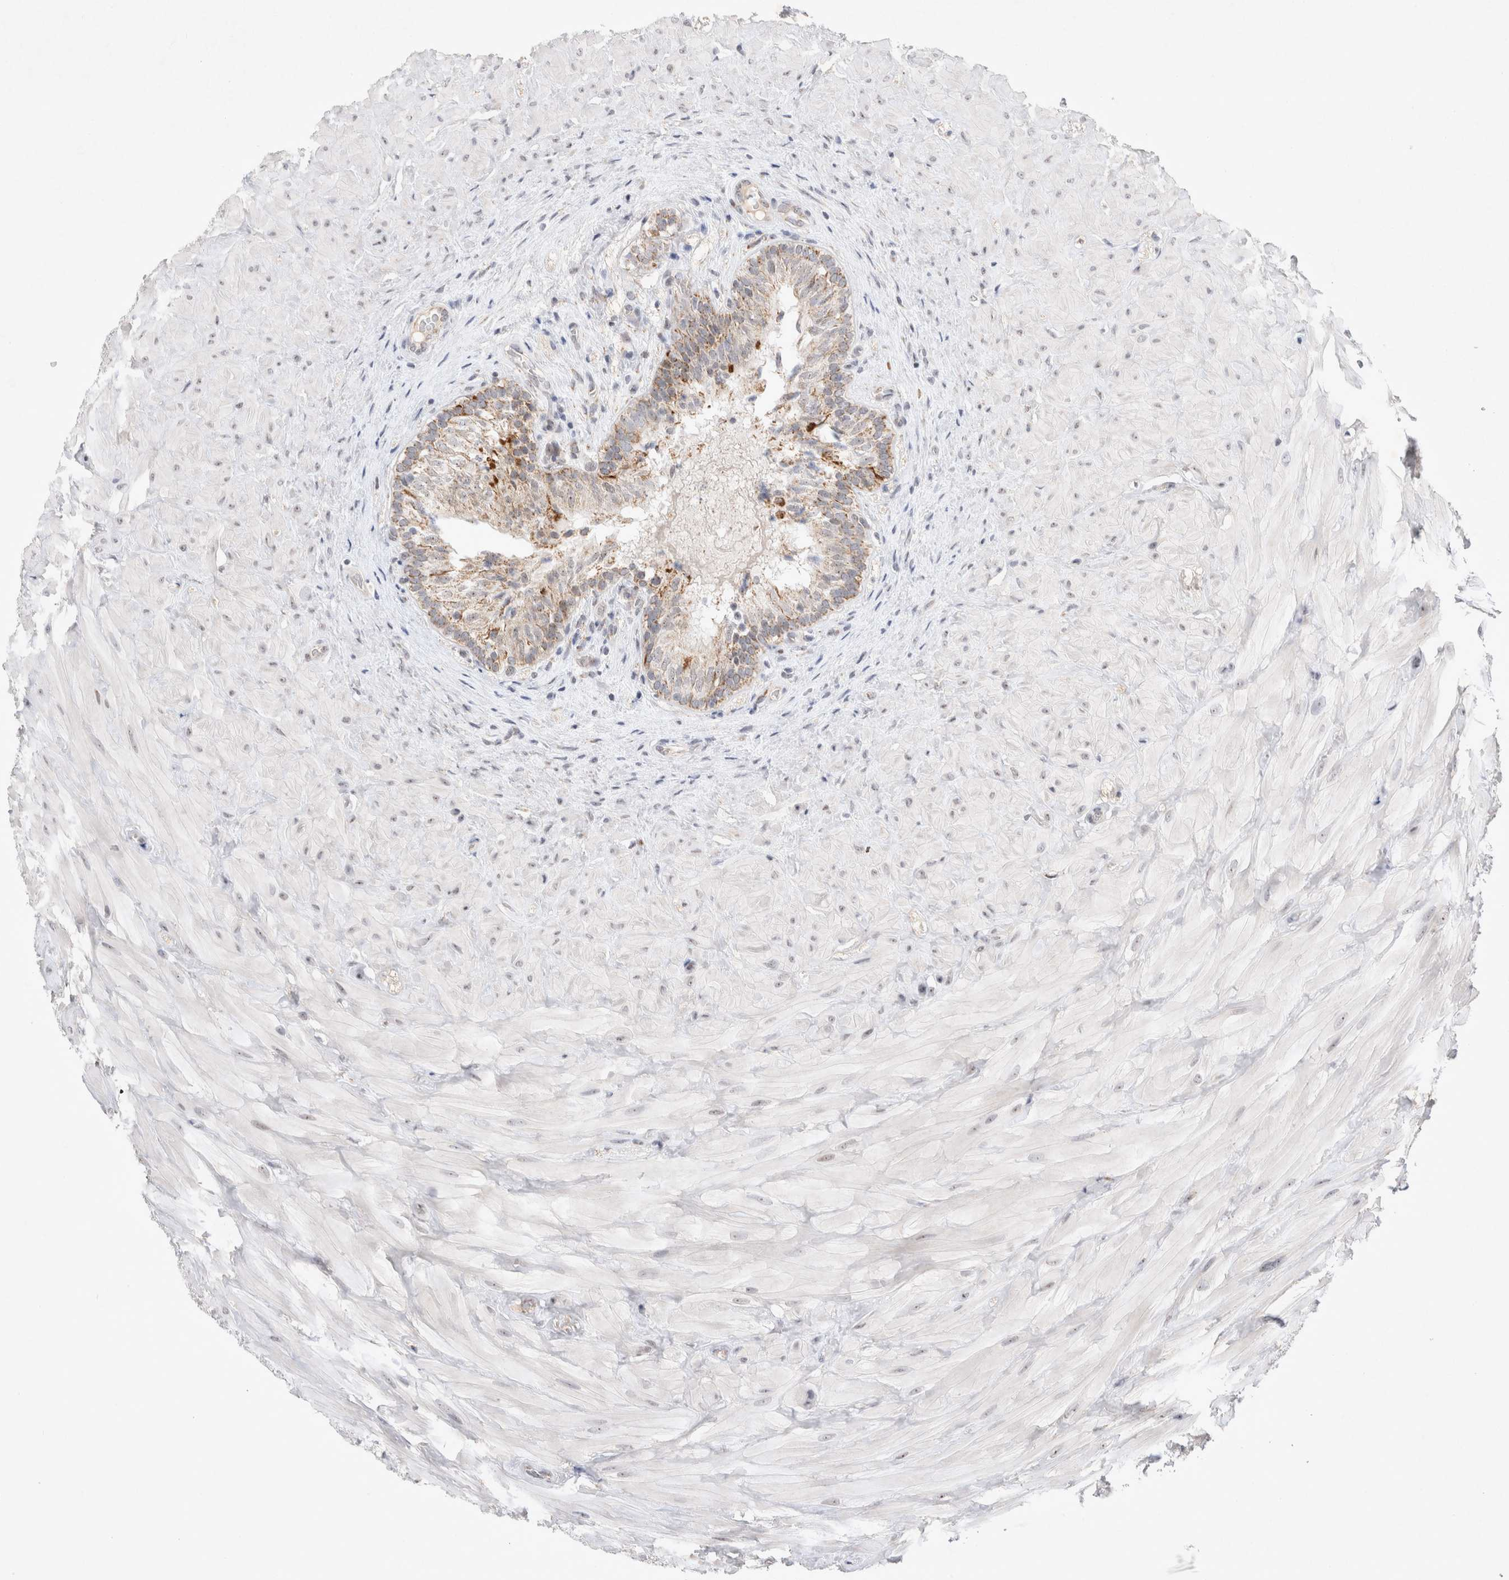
{"staining": {"intensity": "weak", "quantity": ">75%", "location": "cytoplasmic/membranous"}, "tissue": "epididymis", "cell_type": "Glandular cells", "image_type": "normal", "snomed": [{"axis": "morphology", "description": "Normal tissue, NOS"}, {"axis": "topography", "description": "Soft tissue"}, {"axis": "topography", "description": "Epididymis"}], "caption": "This is a photomicrograph of IHC staining of benign epididymis, which shows weak positivity in the cytoplasmic/membranous of glandular cells.", "gene": "MRPL37", "patient": {"sex": "male", "age": 26}}